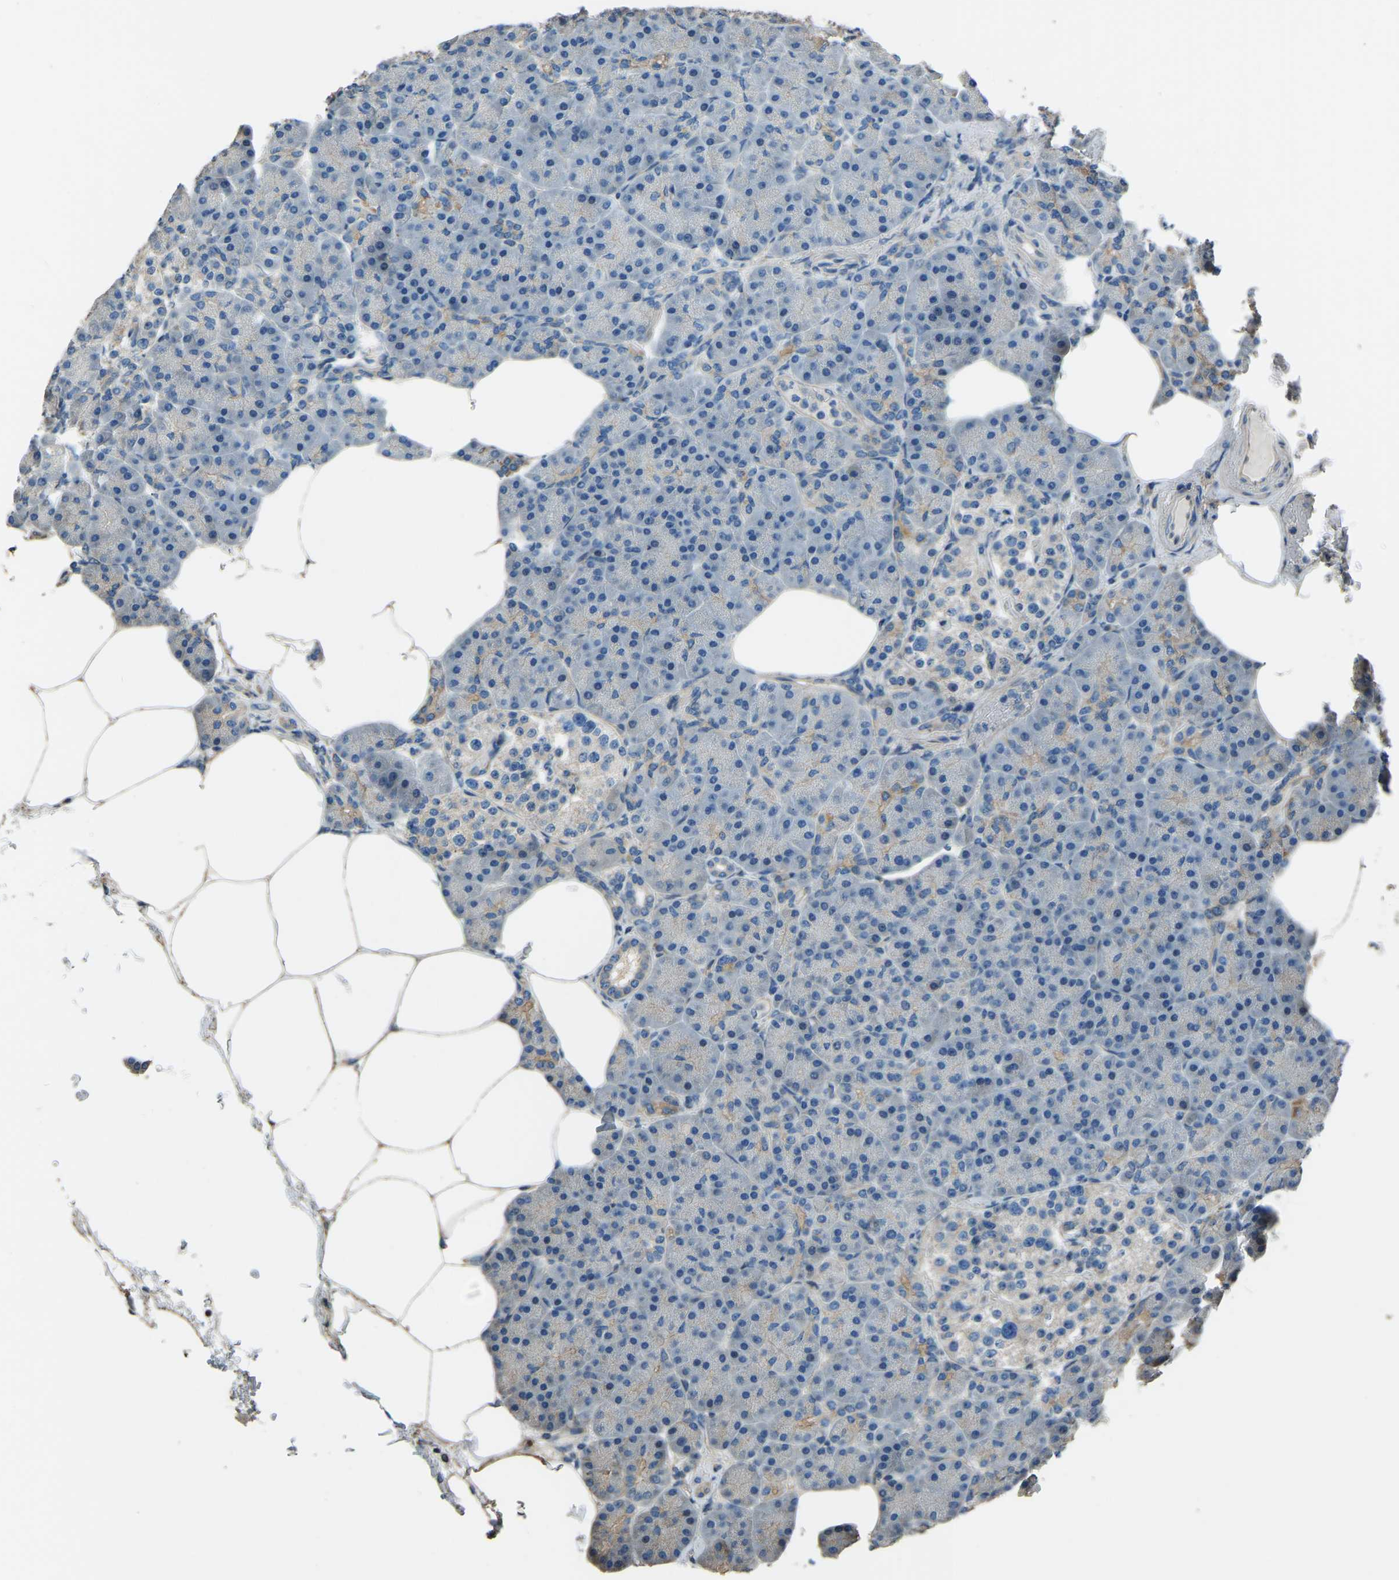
{"staining": {"intensity": "moderate", "quantity": "<25%", "location": "cytoplasmic/membranous"}, "tissue": "pancreas", "cell_type": "Exocrine glandular cells", "image_type": "normal", "snomed": [{"axis": "morphology", "description": "Normal tissue, NOS"}, {"axis": "topography", "description": "Pancreas"}], "caption": "This is an image of IHC staining of benign pancreas, which shows moderate expression in the cytoplasmic/membranous of exocrine glandular cells.", "gene": "COL3A1", "patient": {"sex": "female", "age": 70}}